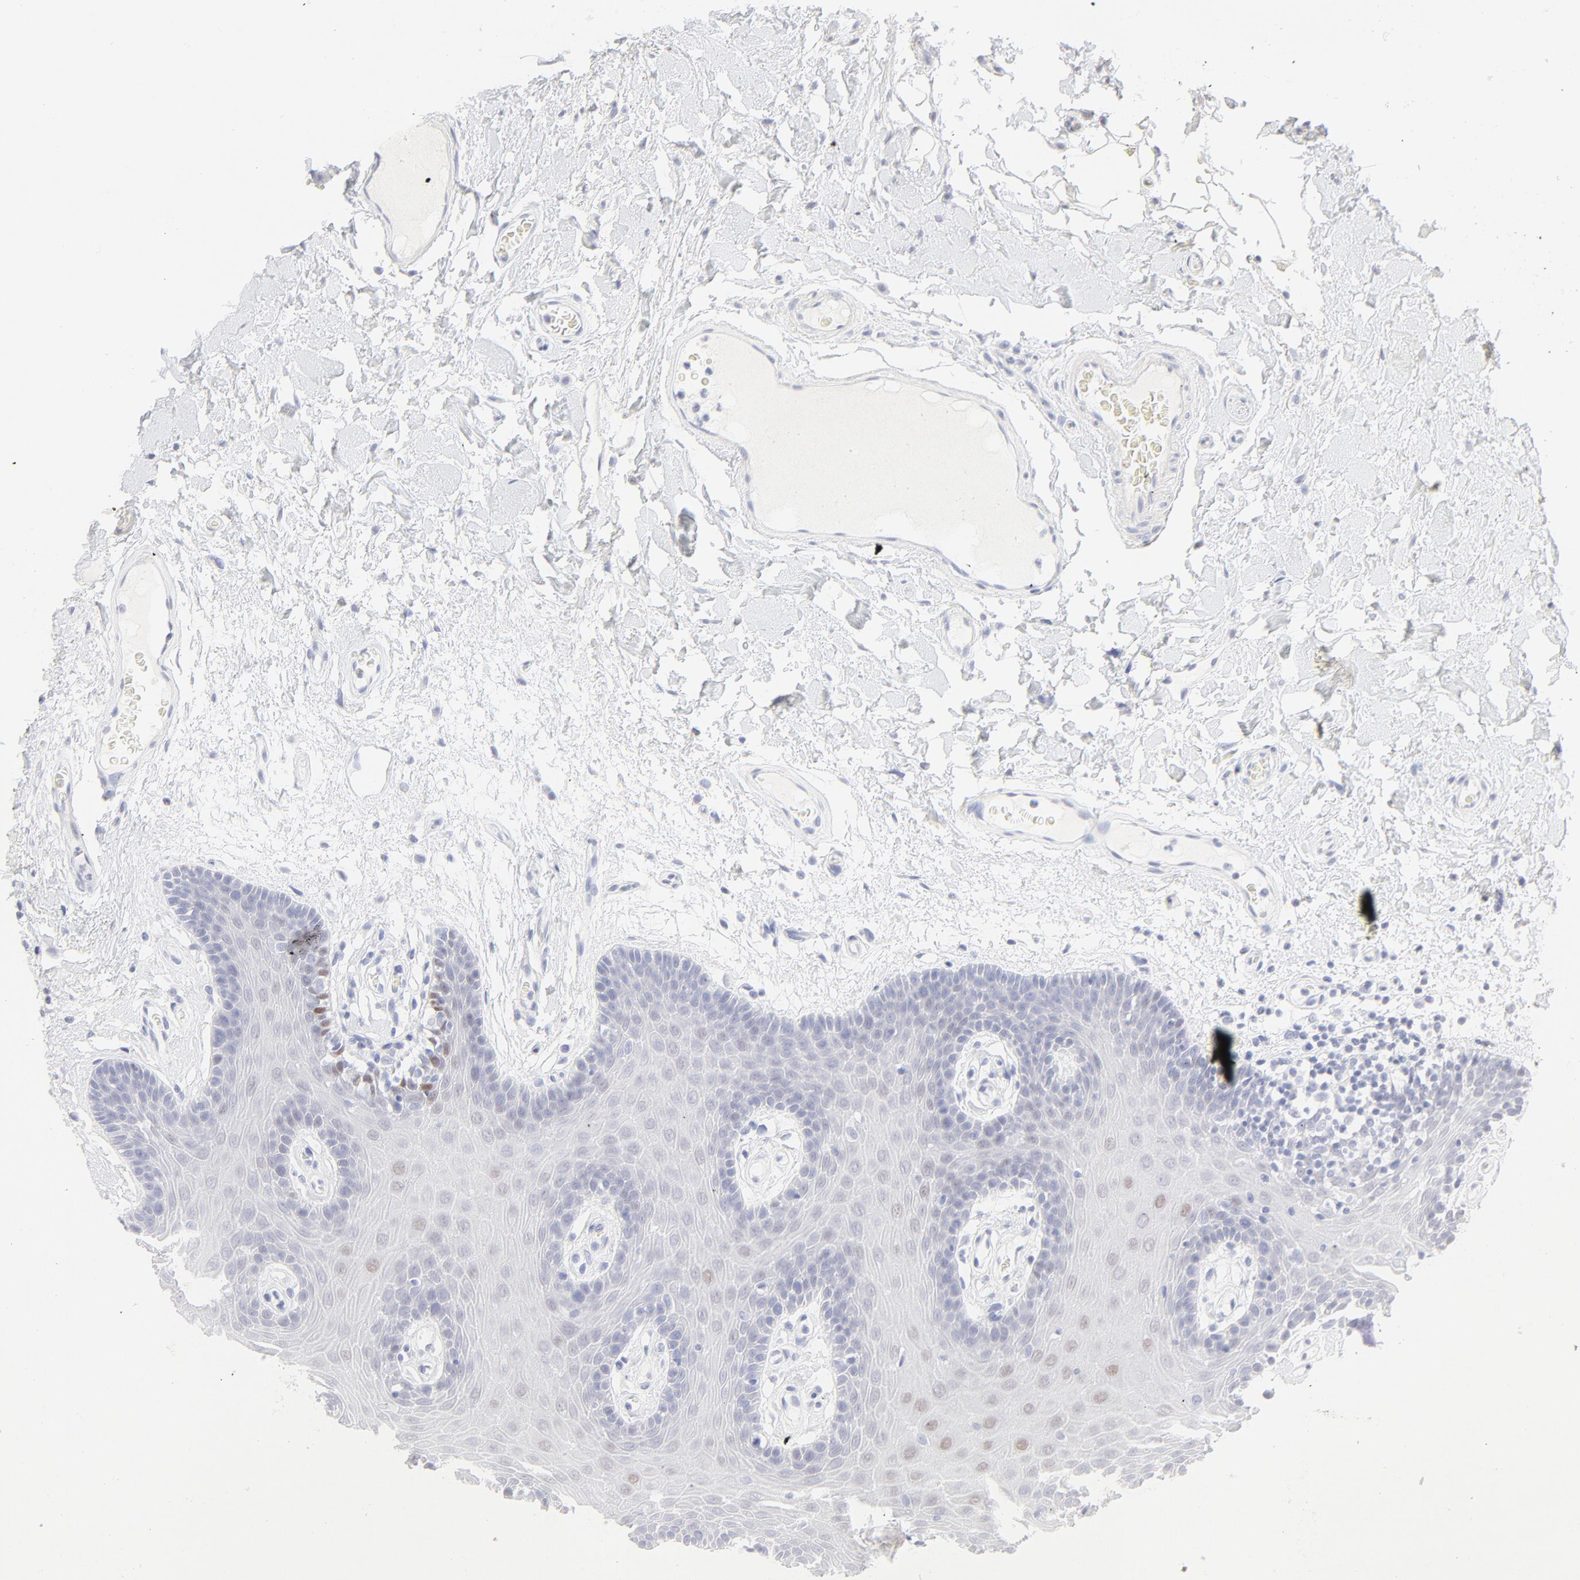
{"staining": {"intensity": "strong", "quantity": "<25%", "location": "nuclear"}, "tissue": "oral mucosa", "cell_type": "Squamous epithelial cells", "image_type": "normal", "snomed": [{"axis": "morphology", "description": "Normal tissue, NOS"}, {"axis": "morphology", "description": "Squamous cell carcinoma, NOS"}, {"axis": "topography", "description": "Skeletal muscle"}, {"axis": "topography", "description": "Oral tissue"}, {"axis": "topography", "description": "Head-Neck"}], "caption": "IHC of normal human oral mucosa exhibits medium levels of strong nuclear positivity in about <25% of squamous epithelial cells.", "gene": "ELF3", "patient": {"sex": "male", "age": 71}}